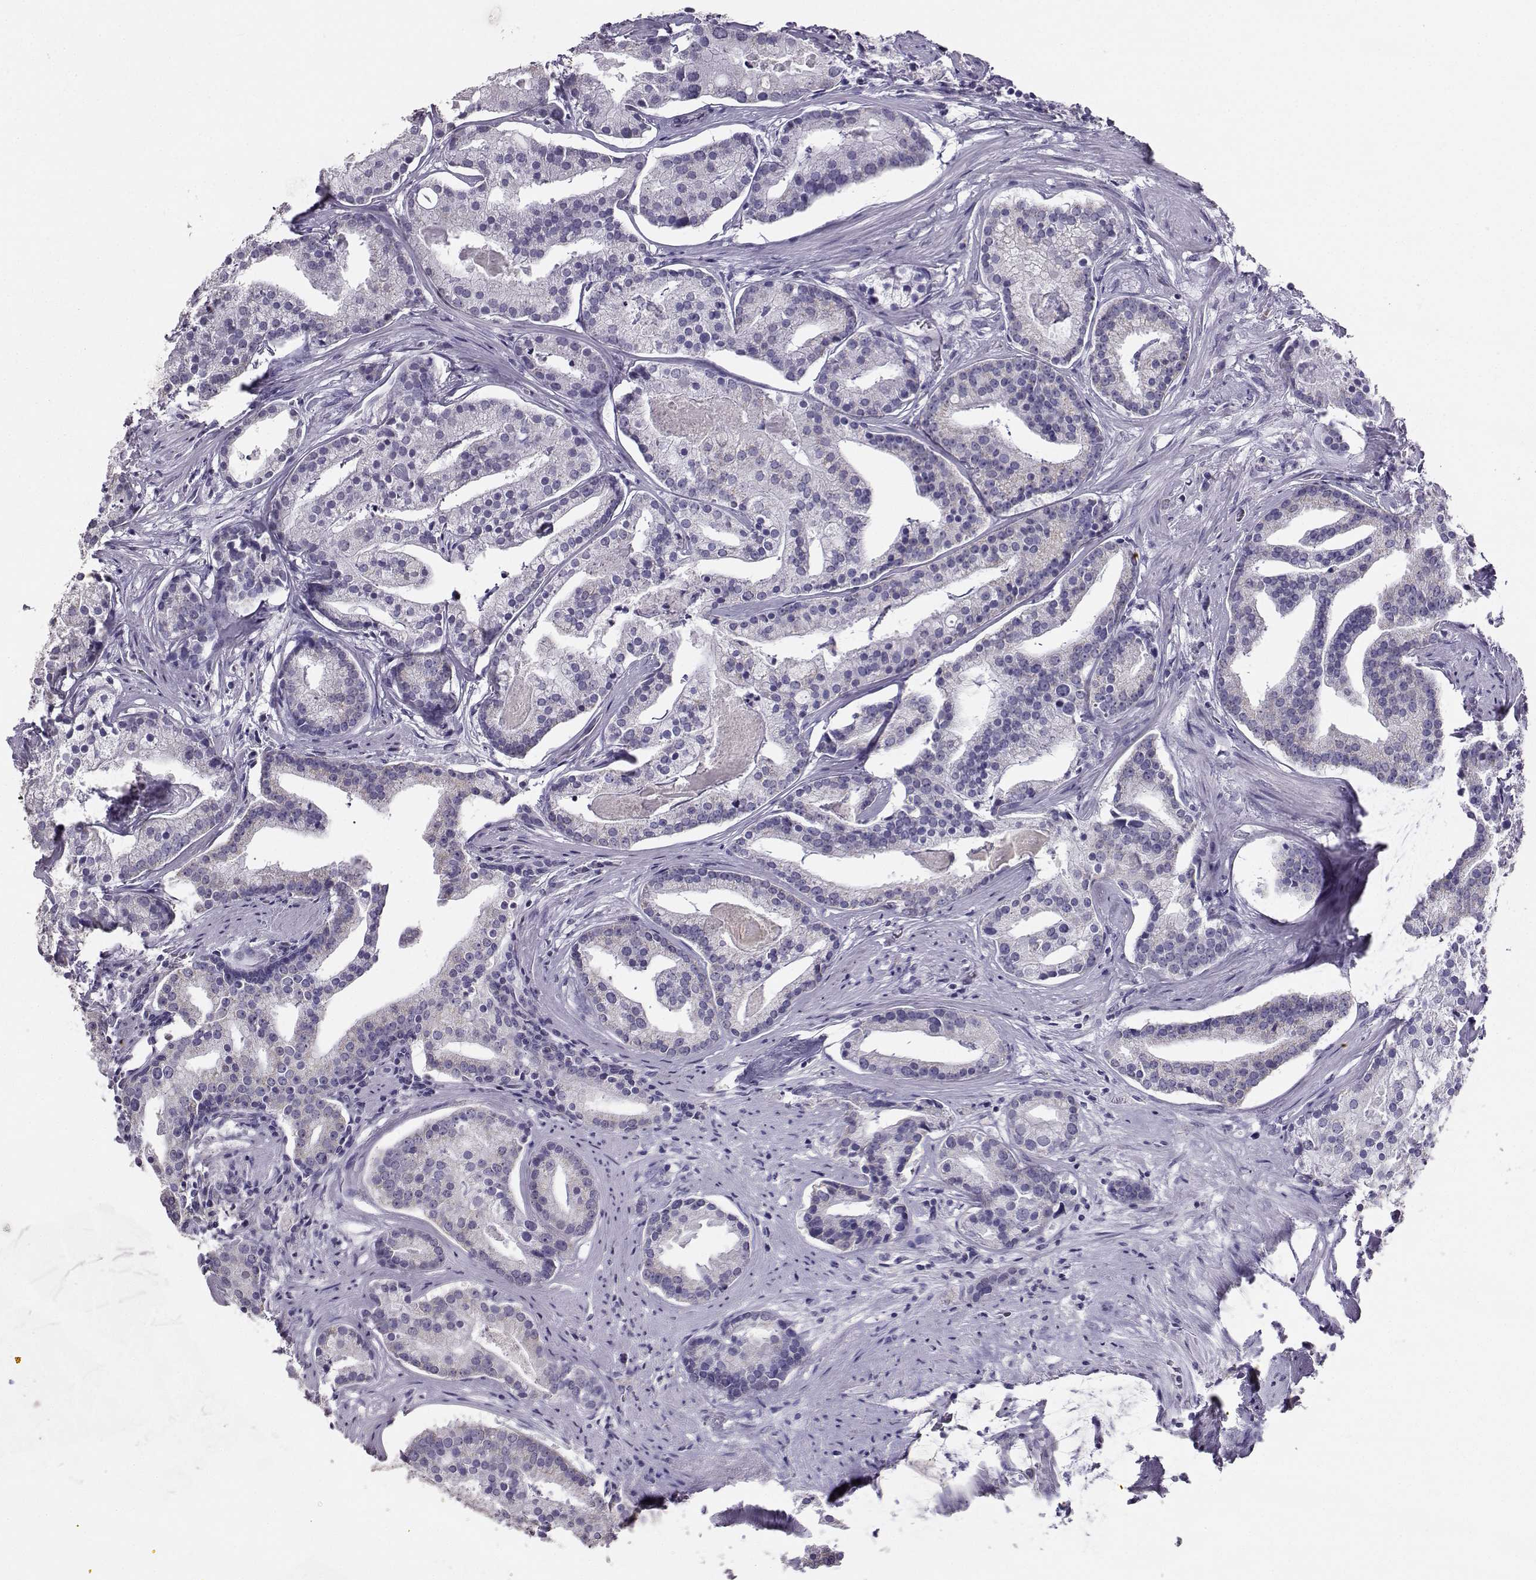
{"staining": {"intensity": "negative", "quantity": "none", "location": "none"}, "tissue": "prostate cancer", "cell_type": "Tumor cells", "image_type": "cancer", "snomed": [{"axis": "morphology", "description": "Adenocarcinoma, NOS"}, {"axis": "topography", "description": "Prostate and seminal vesicle, NOS"}, {"axis": "topography", "description": "Prostate"}], "caption": "A photomicrograph of human prostate cancer (adenocarcinoma) is negative for staining in tumor cells.", "gene": "AVP", "patient": {"sex": "male", "age": 44}}